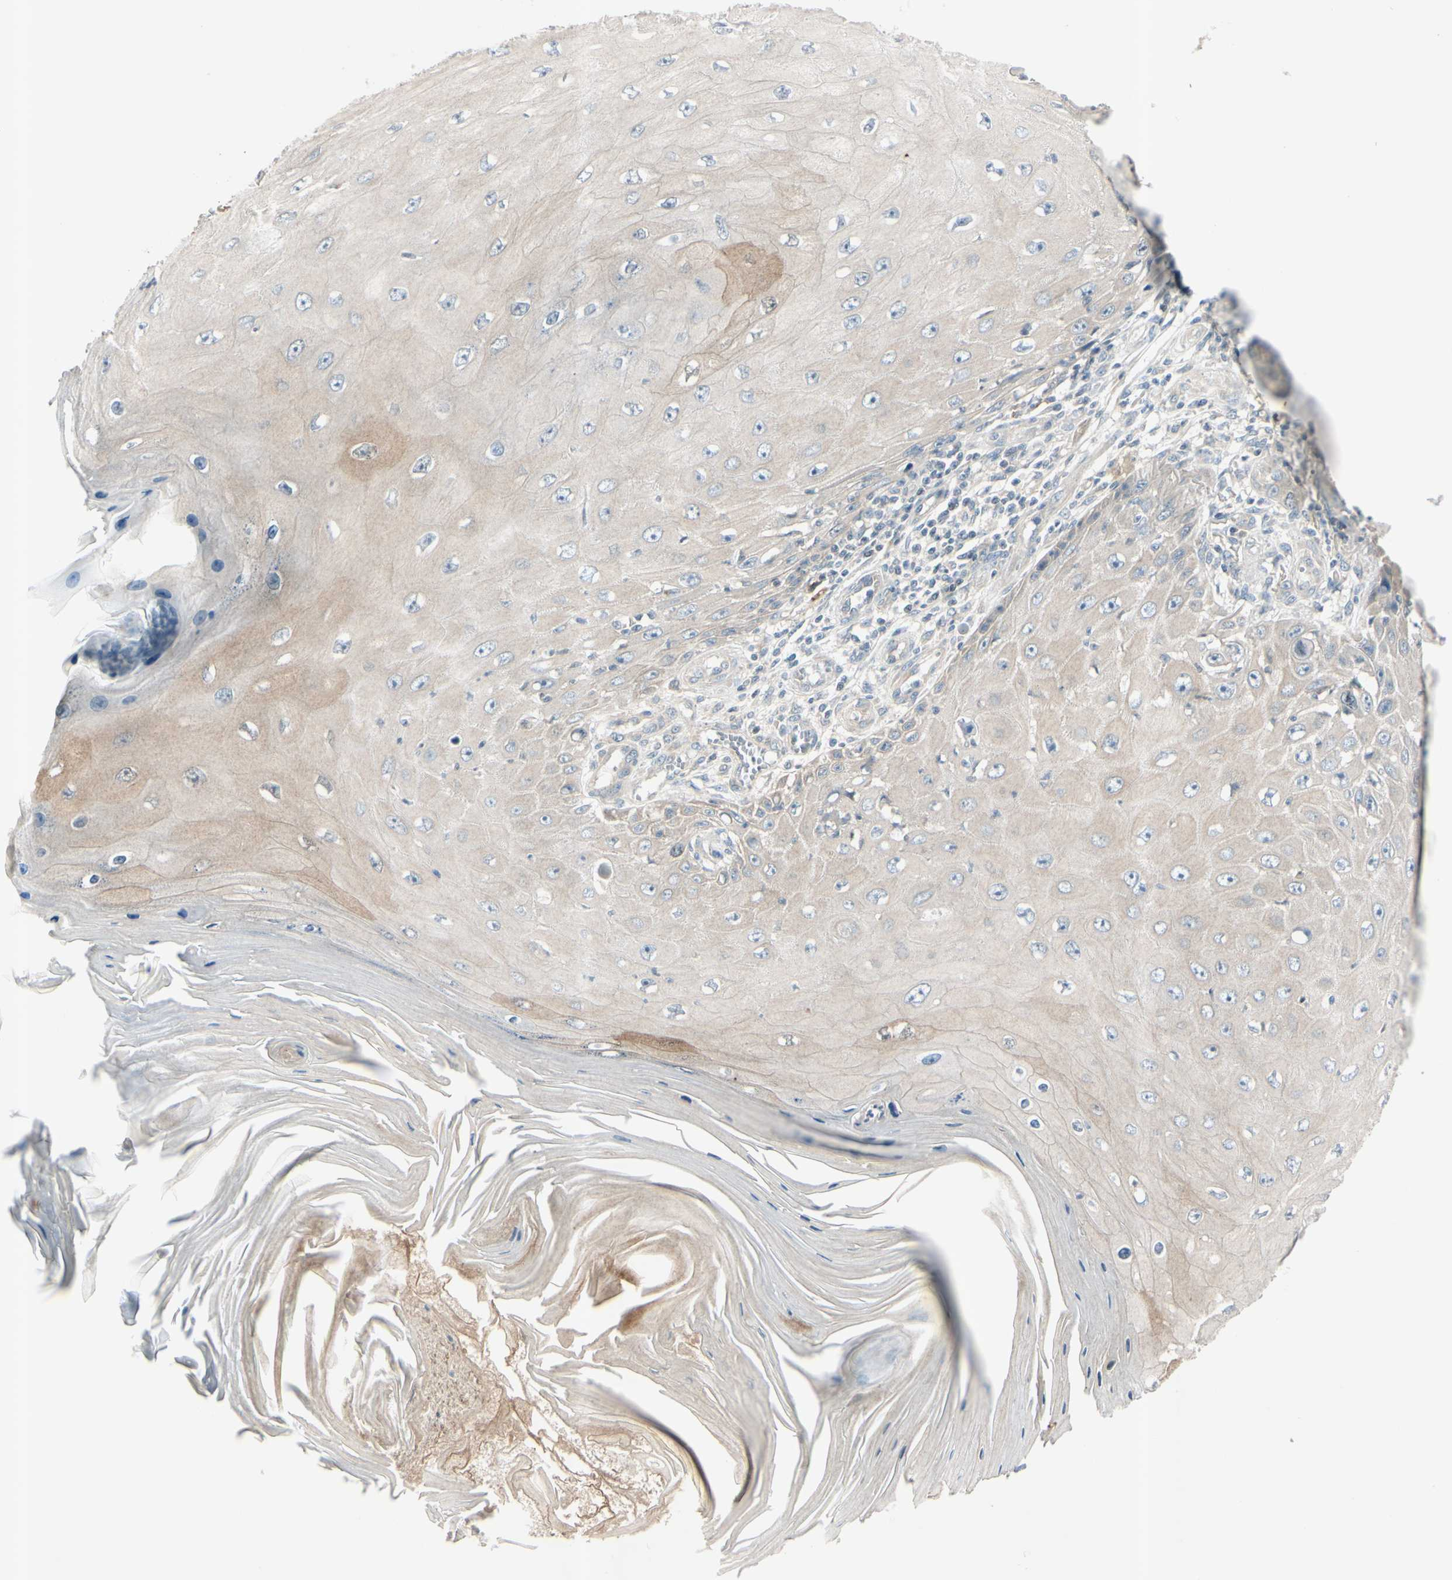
{"staining": {"intensity": "weak", "quantity": "25%-75%", "location": "cytoplasmic/membranous"}, "tissue": "skin cancer", "cell_type": "Tumor cells", "image_type": "cancer", "snomed": [{"axis": "morphology", "description": "Squamous cell carcinoma, NOS"}, {"axis": "topography", "description": "Skin"}], "caption": "Skin cancer was stained to show a protein in brown. There is low levels of weak cytoplasmic/membranous positivity in about 25%-75% of tumor cells.", "gene": "ICAM5", "patient": {"sex": "female", "age": 73}}